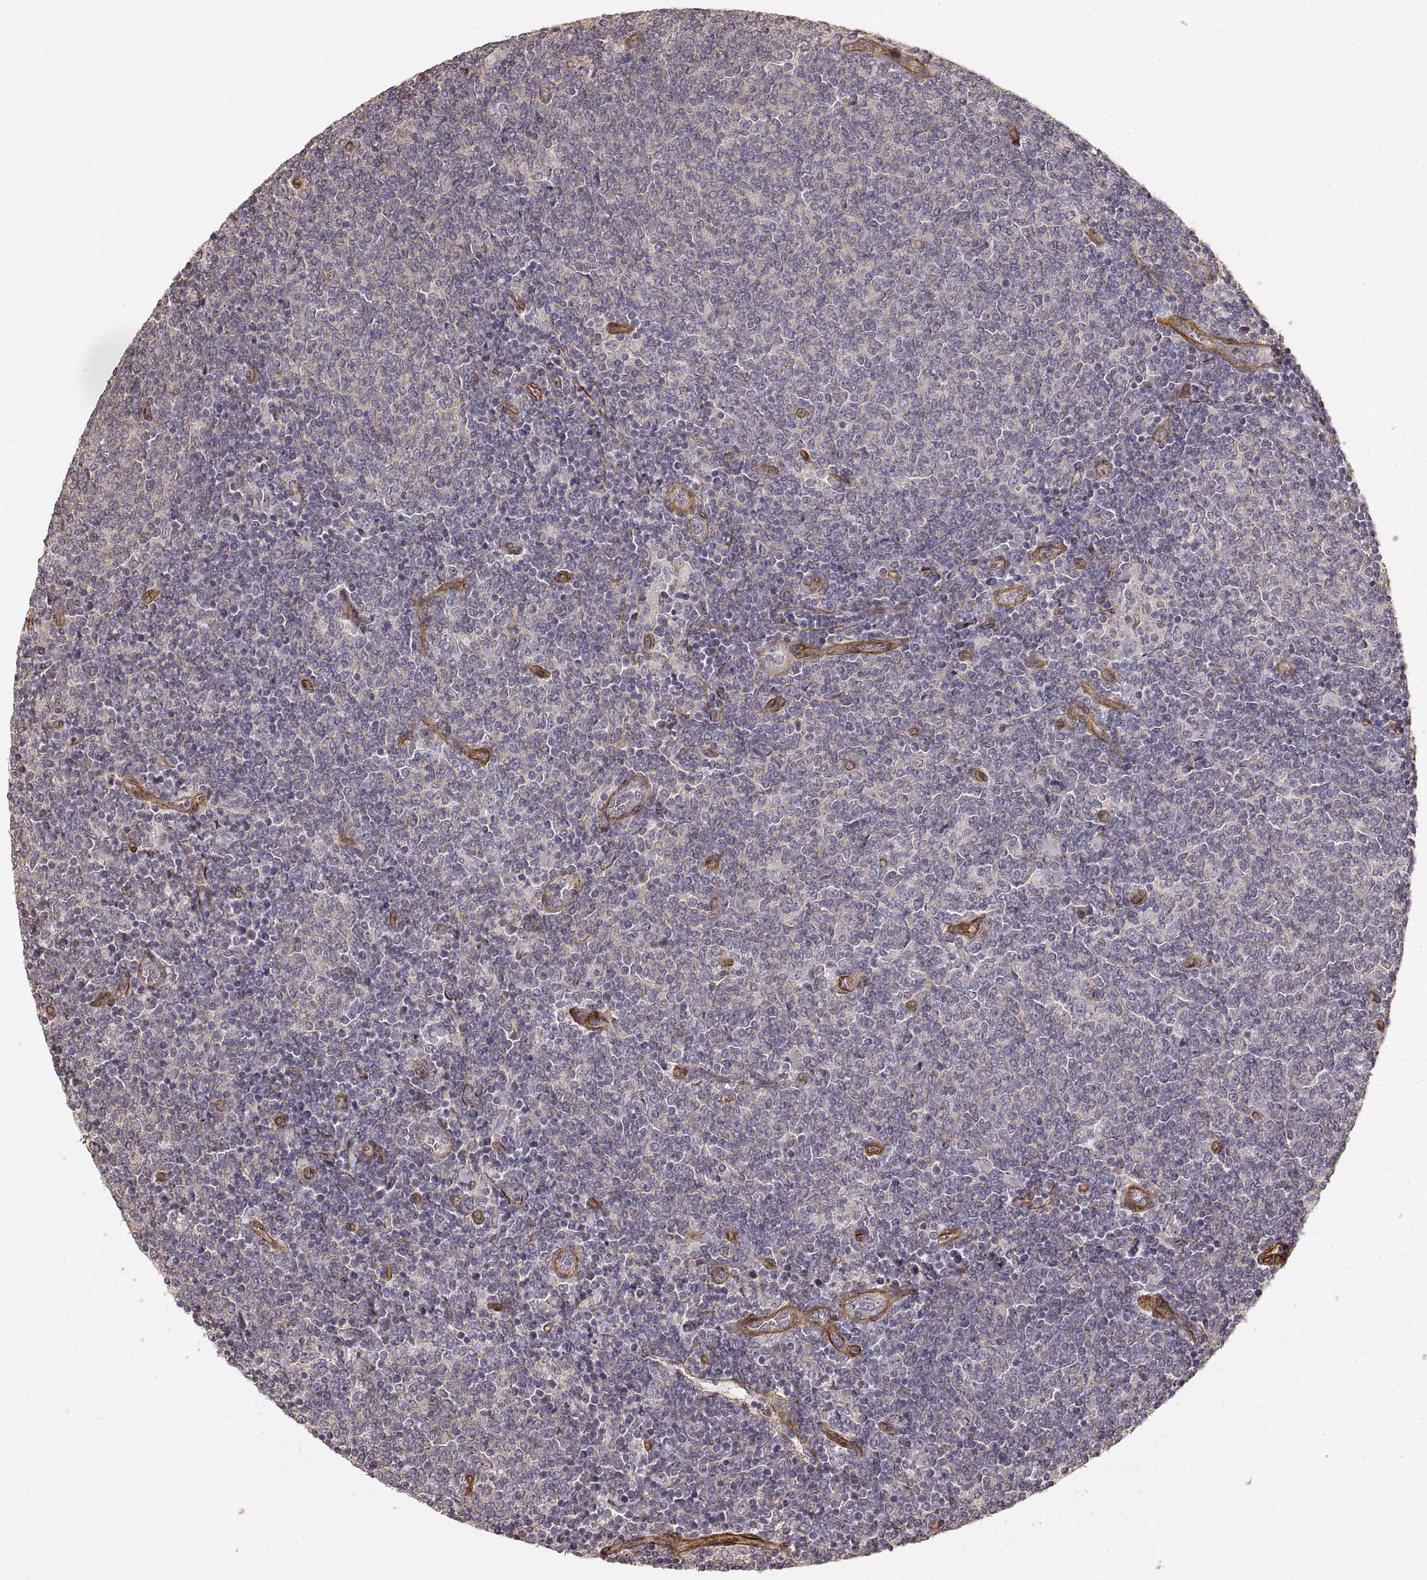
{"staining": {"intensity": "negative", "quantity": "none", "location": "none"}, "tissue": "lymphoma", "cell_type": "Tumor cells", "image_type": "cancer", "snomed": [{"axis": "morphology", "description": "Malignant lymphoma, non-Hodgkin's type, Low grade"}, {"axis": "topography", "description": "Lymph node"}], "caption": "A micrograph of lymphoma stained for a protein demonstrates no brown staining in tumor cells.", "gene": "LAMA4", "patient": {"sex": "male", "age": 52}}